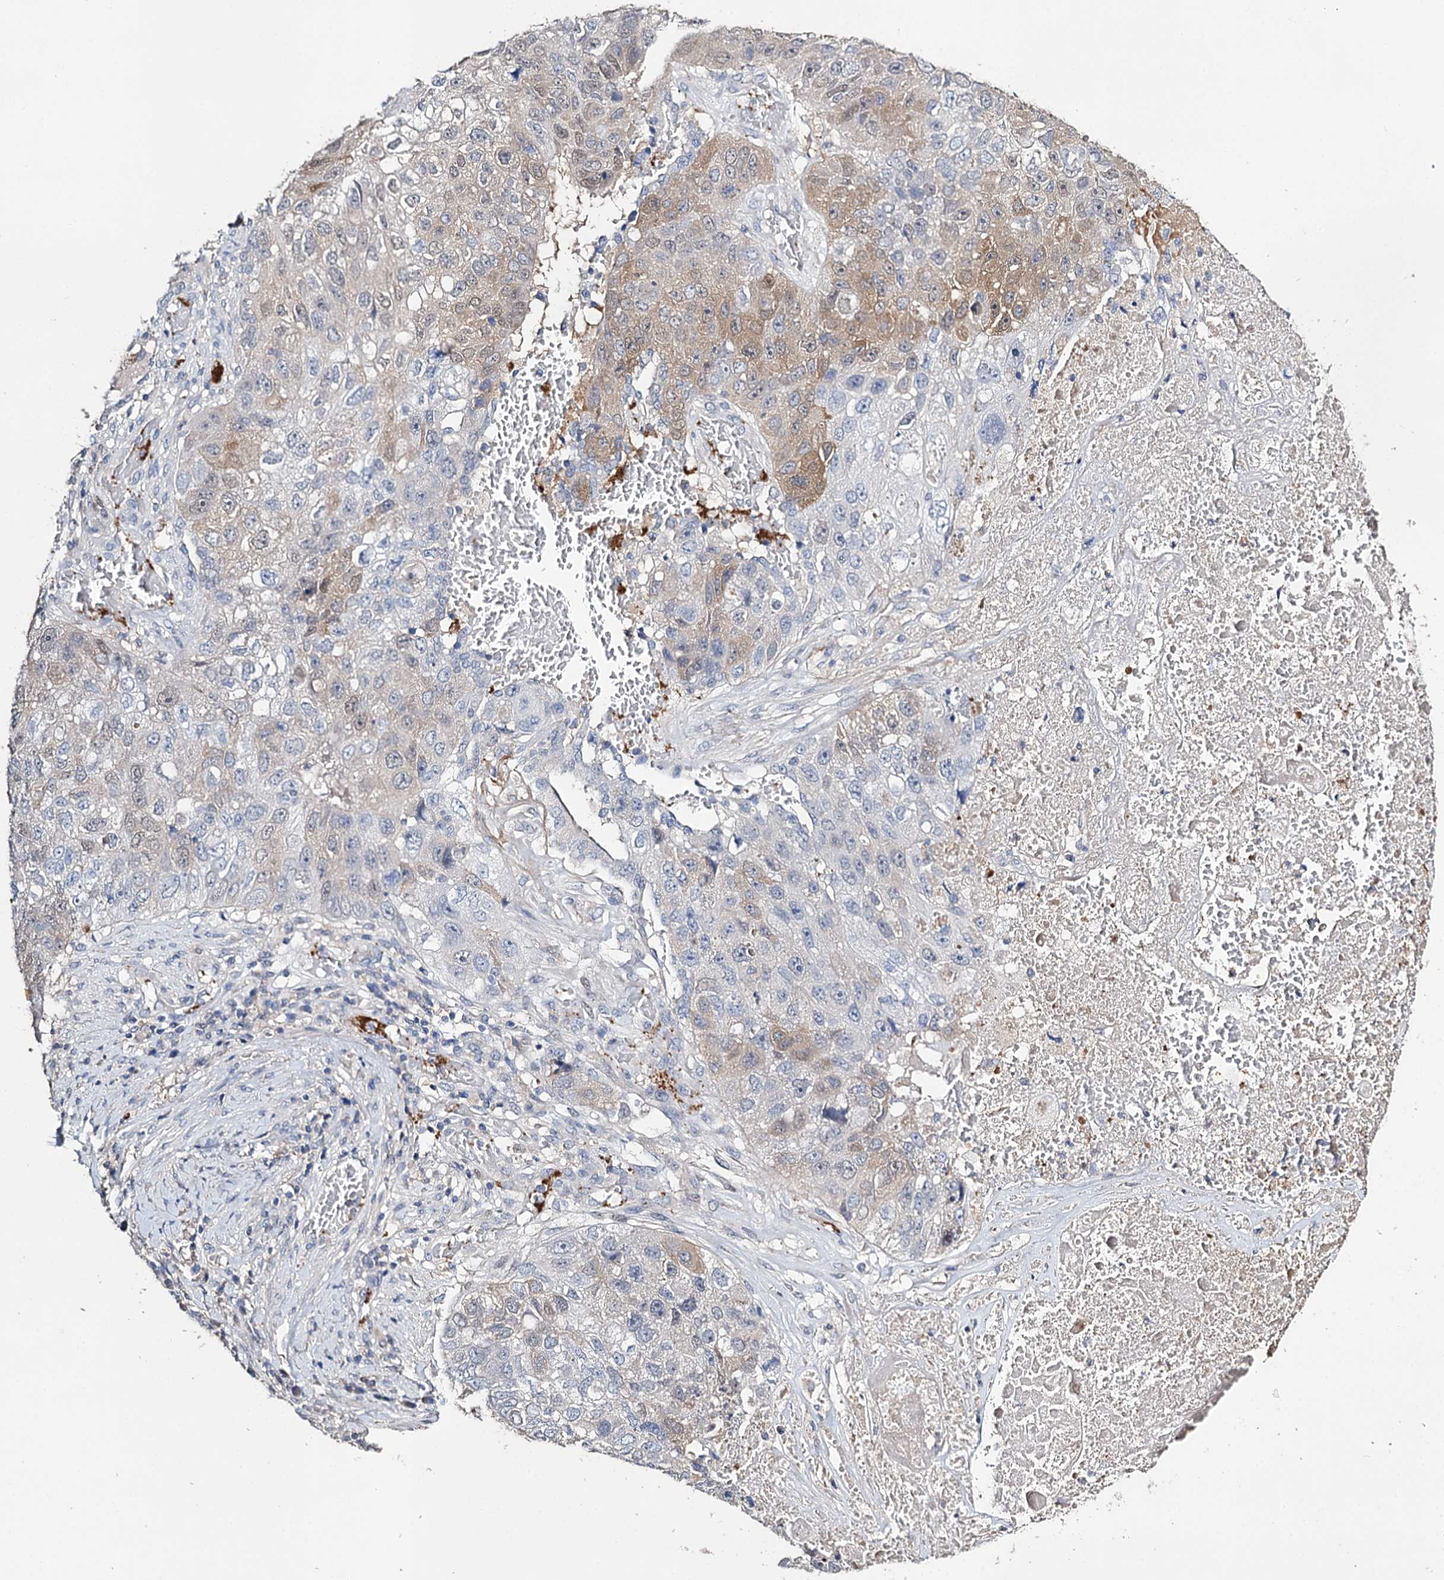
{"staining": {"intensity": "moderate", "quantity": "<25%", "location": "cytoplasmic/membranous,nuclear"}, "tissue": "lung cancer", "cell_type": "Tumor cells", "image_type": "cancer", "snomed": [{"axis": "morphology", "description": "Squamous cell carcinoma, NOS"}, {"axis": "topography", "description": "Lung"}], "caption": "This image shows squamous cell carcinoma (lung) stained with IHC to label a protein in brown. The cytoplasmic/membranous and nuclear of tumor cells show moderate positivity for the protein. Nuclei are counter-stained blue.", "gene": "DNAH6", "patient": {"sex": "male", "age": 61}}